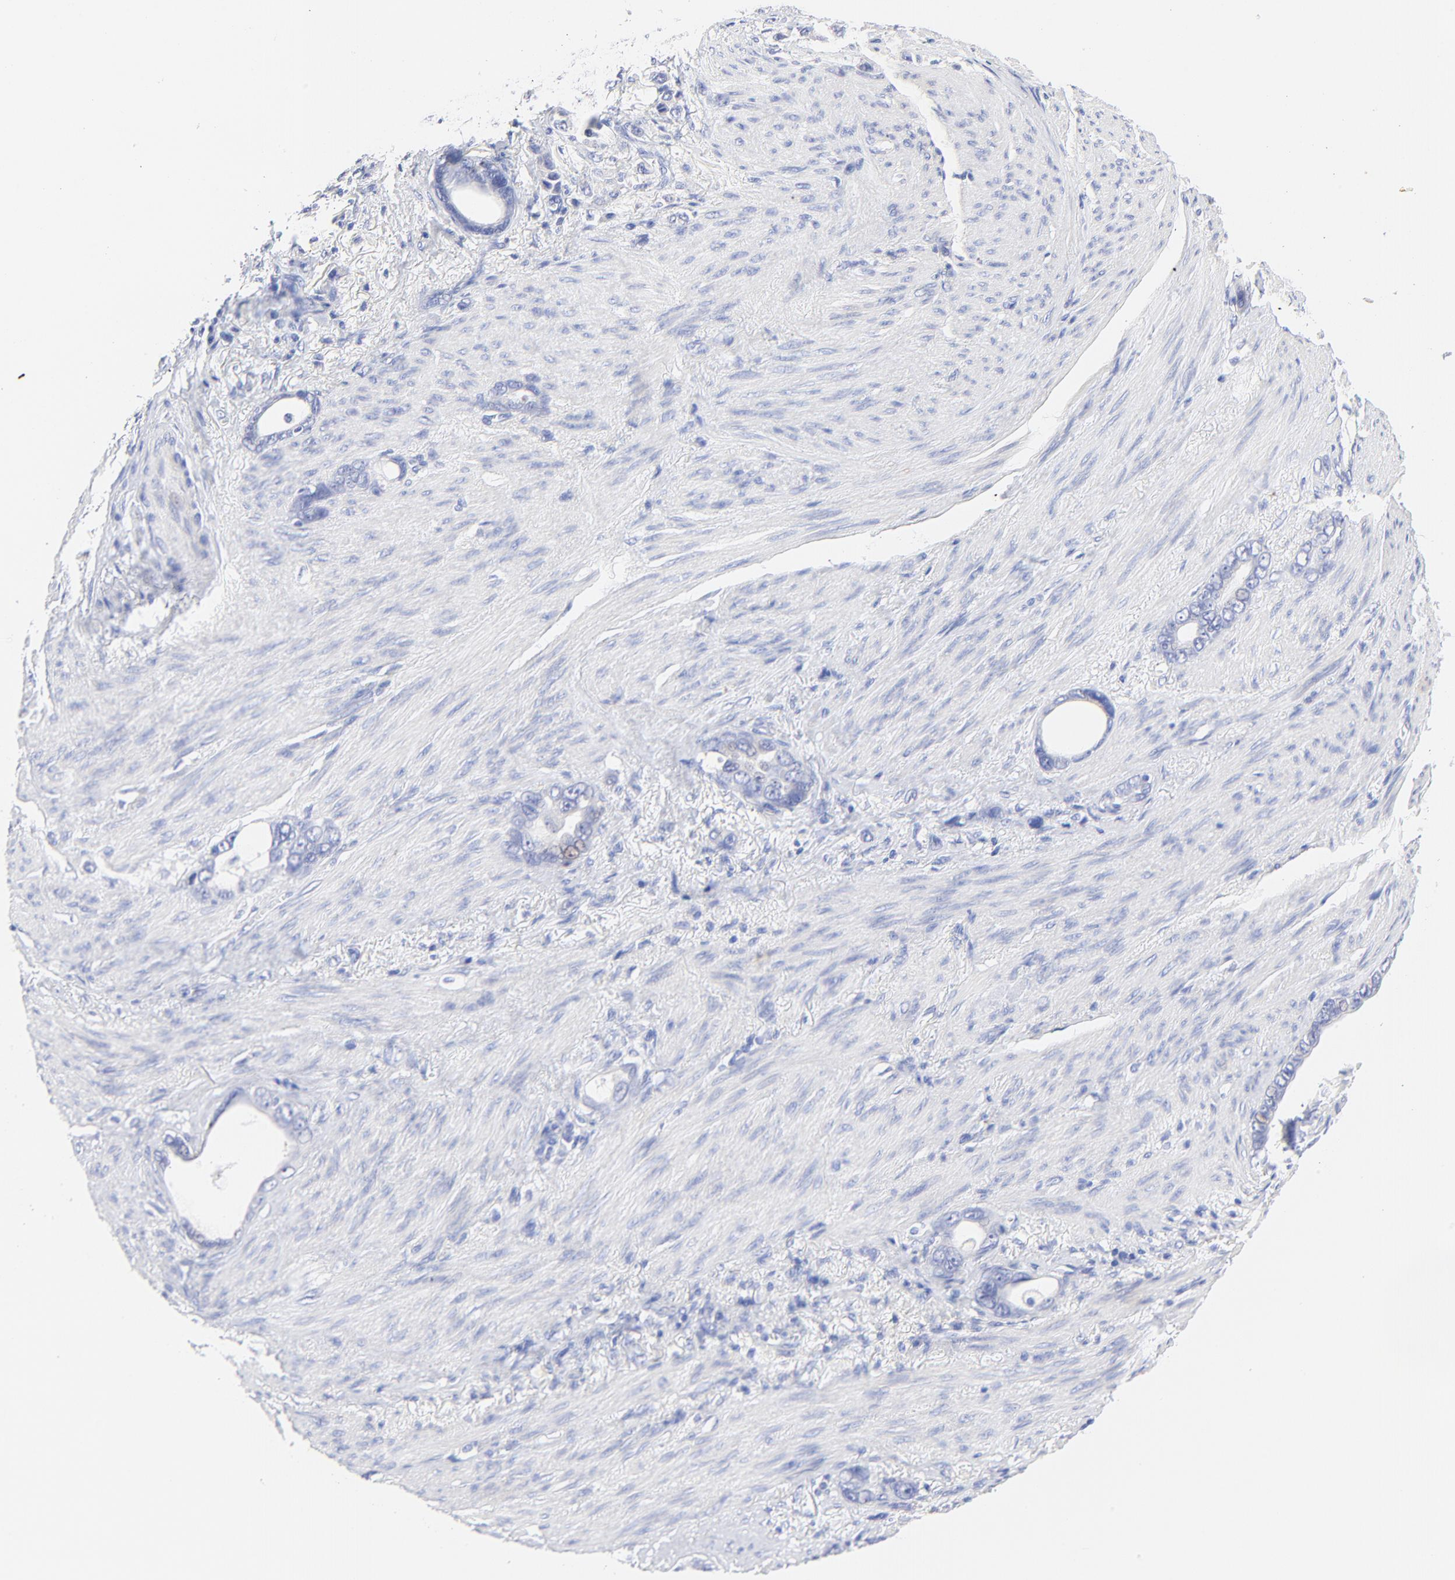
{"staining": {"intensity": "negative", "quantity": "none", "location": "none"}, "tissue": "stomach cancer", "cell_type": "Tumor cells", "image_type": "cancer", "snomed": [{"axis": "morphology", "description": "Adenocarcinoma, NOS"}, {"axis": "topography", "description": "Stomach"}], "caption": "Immunohistochemical staining of human stomach cancer (adenocarcinoma) demonstrates no significant expression in tumor cells.", "gene": "EBP", "patient": {"sex": "male", "age": 78}}